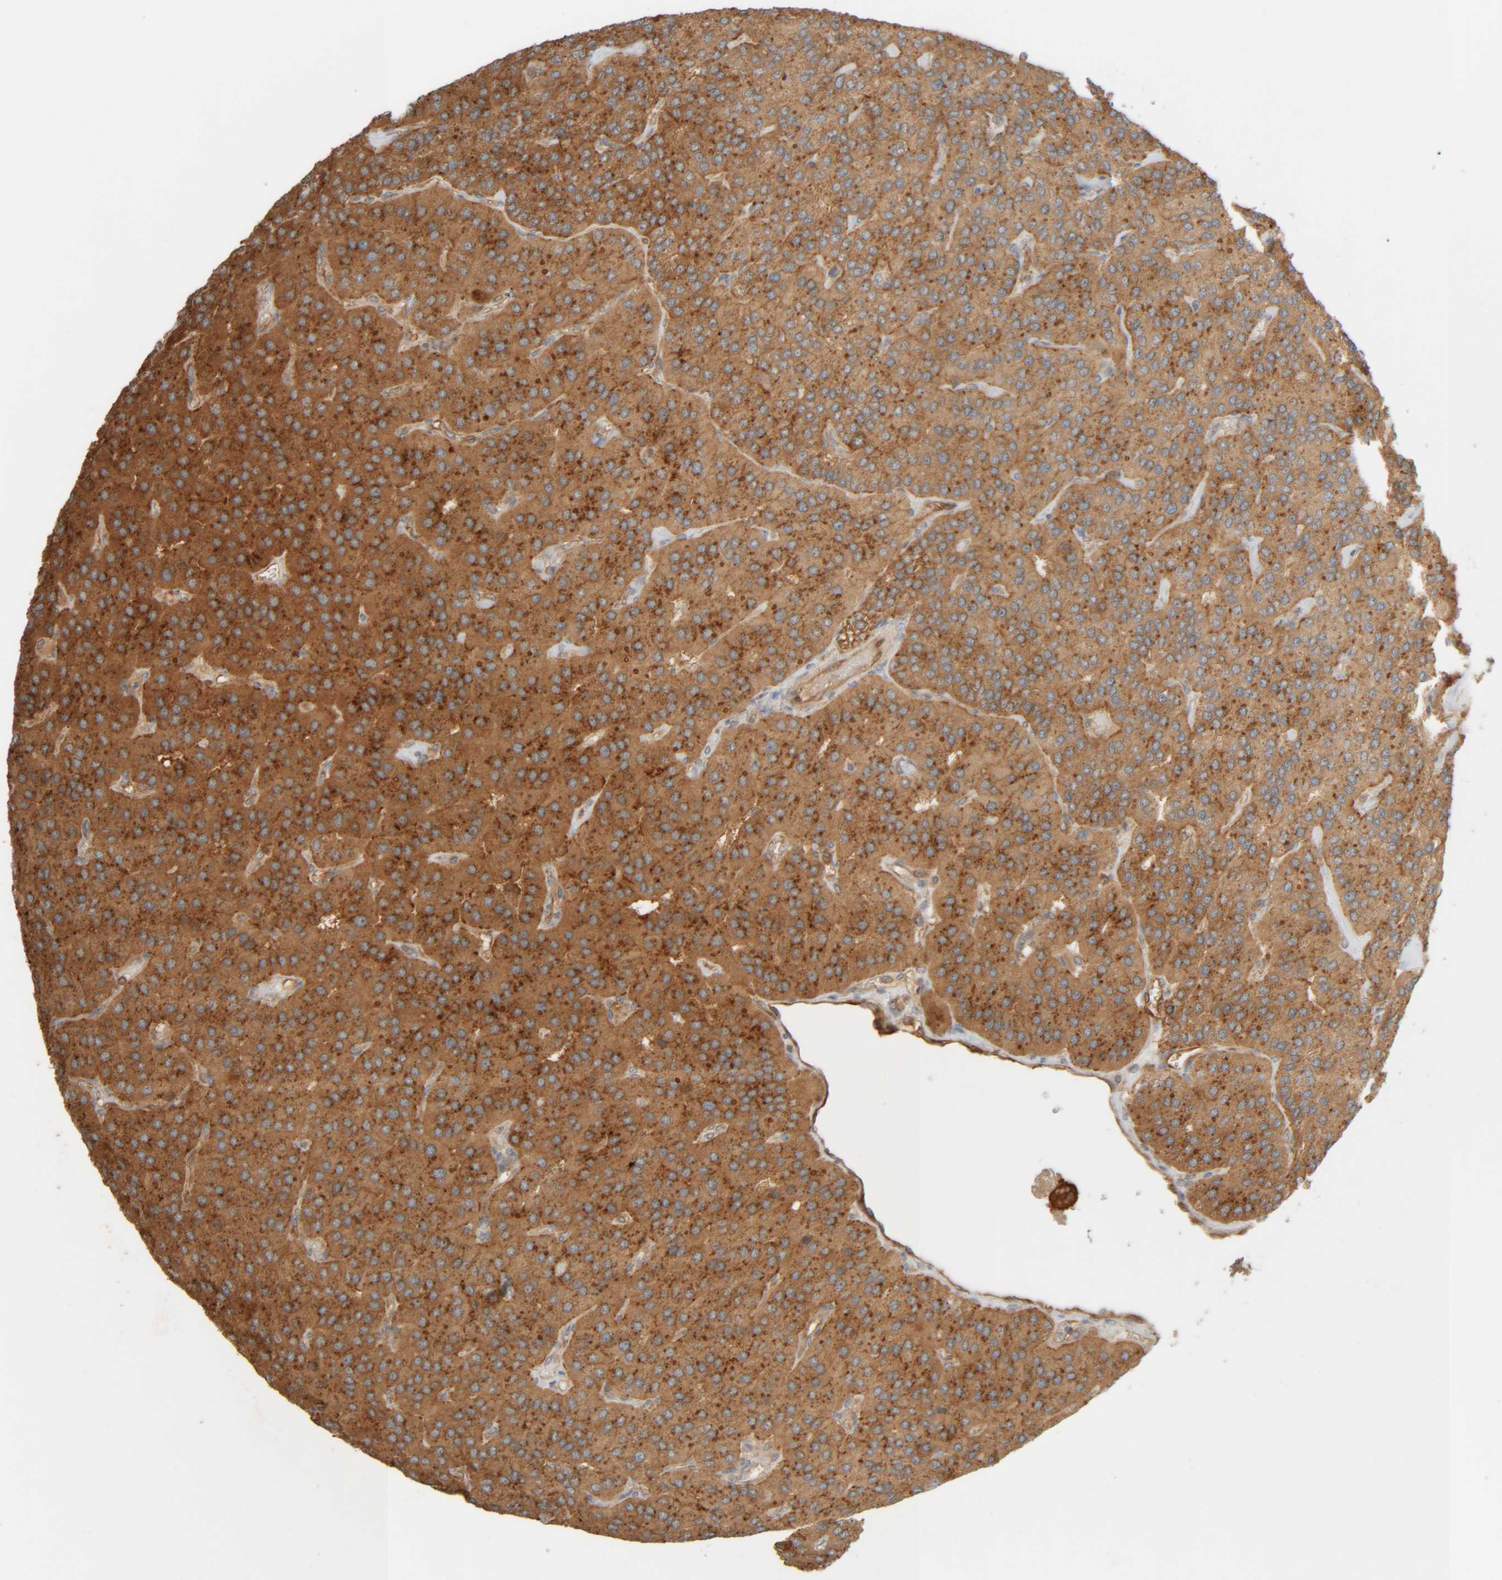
{"staining": {"intensity": "strong", "quantity": ">75%", "location": "cytoplasmic/membranous"}, "tissue": "parathyroid gland", "cell_type": "Glandular cells", "image_type": "normal", "snomed": [{"axis": "morphology", "description": "Normal tissue, NOS"}, {"axis": "morphology", "description": "Adenoma, NOS"}, {"axis": "topography", "description": "Parathyroid gland"}], "caption": "A brown stain highlights strong cytoplasmic/membranous positivity of a protein in glandular cells of benign human parathyroid gland.", "gene": "TMEM192", "patient": {"sex": "female", "age": 86}}